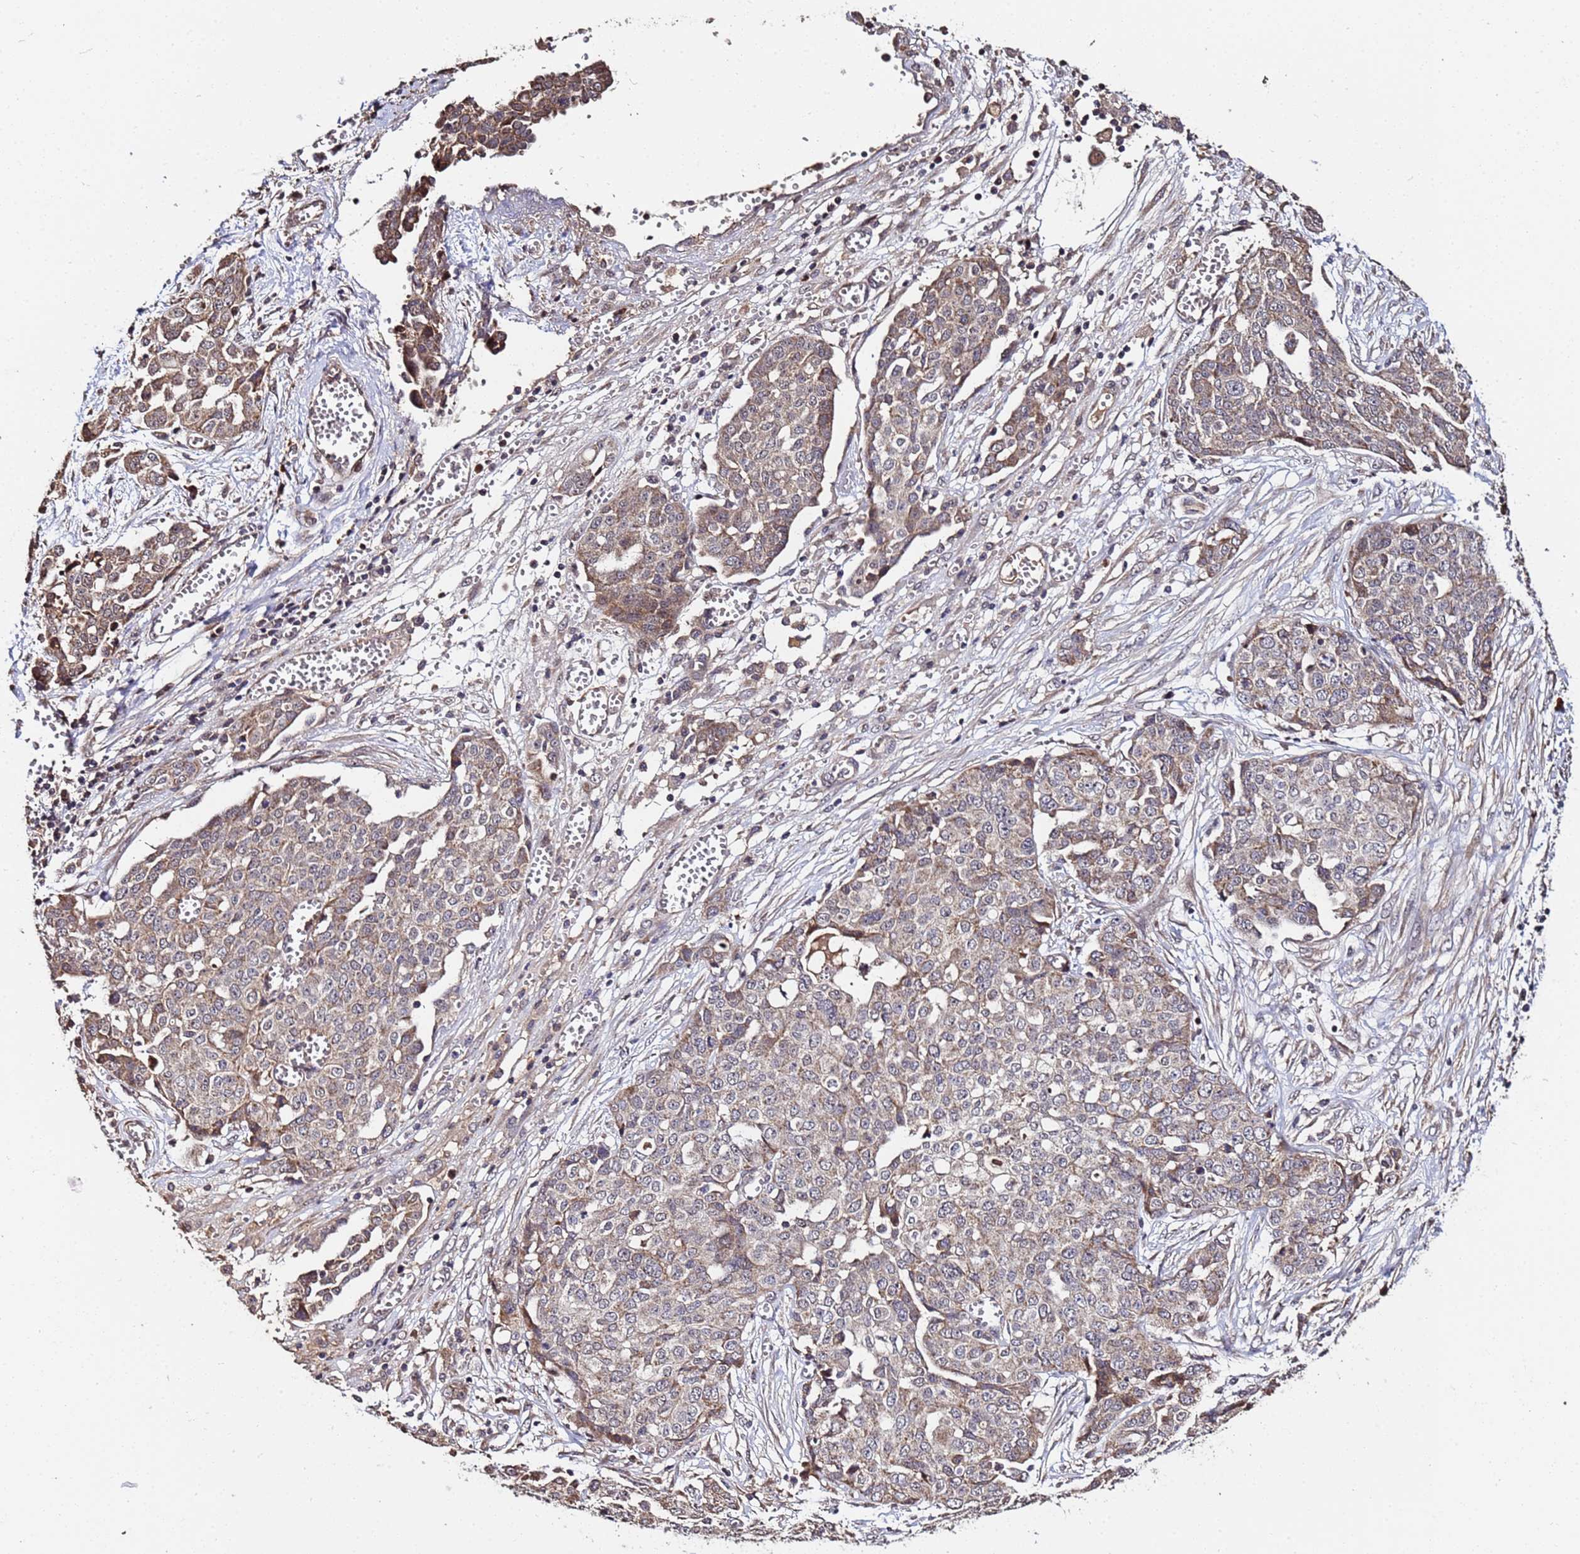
{"staining": {"intensity": "weak", "quantity": ">75%", "location": "cytoplasmic/membranous"}, "tissue": "ovarian cancer", "cell_type": "Tumor cells", "image_type": "cancer", "snomed": [{"axis": "morphology", "description": "Cystadenocarcinoma, serous, NOS"}, {"axis": "topography", "description": "Soft tissue"}, {"axis": "topography", "description": "Ovary"}], "caption": "There is low levels of weak cytoplasmic/membranous expression in tumor cells of ovarian cancer (serous cystadenocarcinoma), as demonstrated by immunohistochemical staining (brown color).", "gene": "WNK4", "patient": {"sex": "female", "age": 57}}